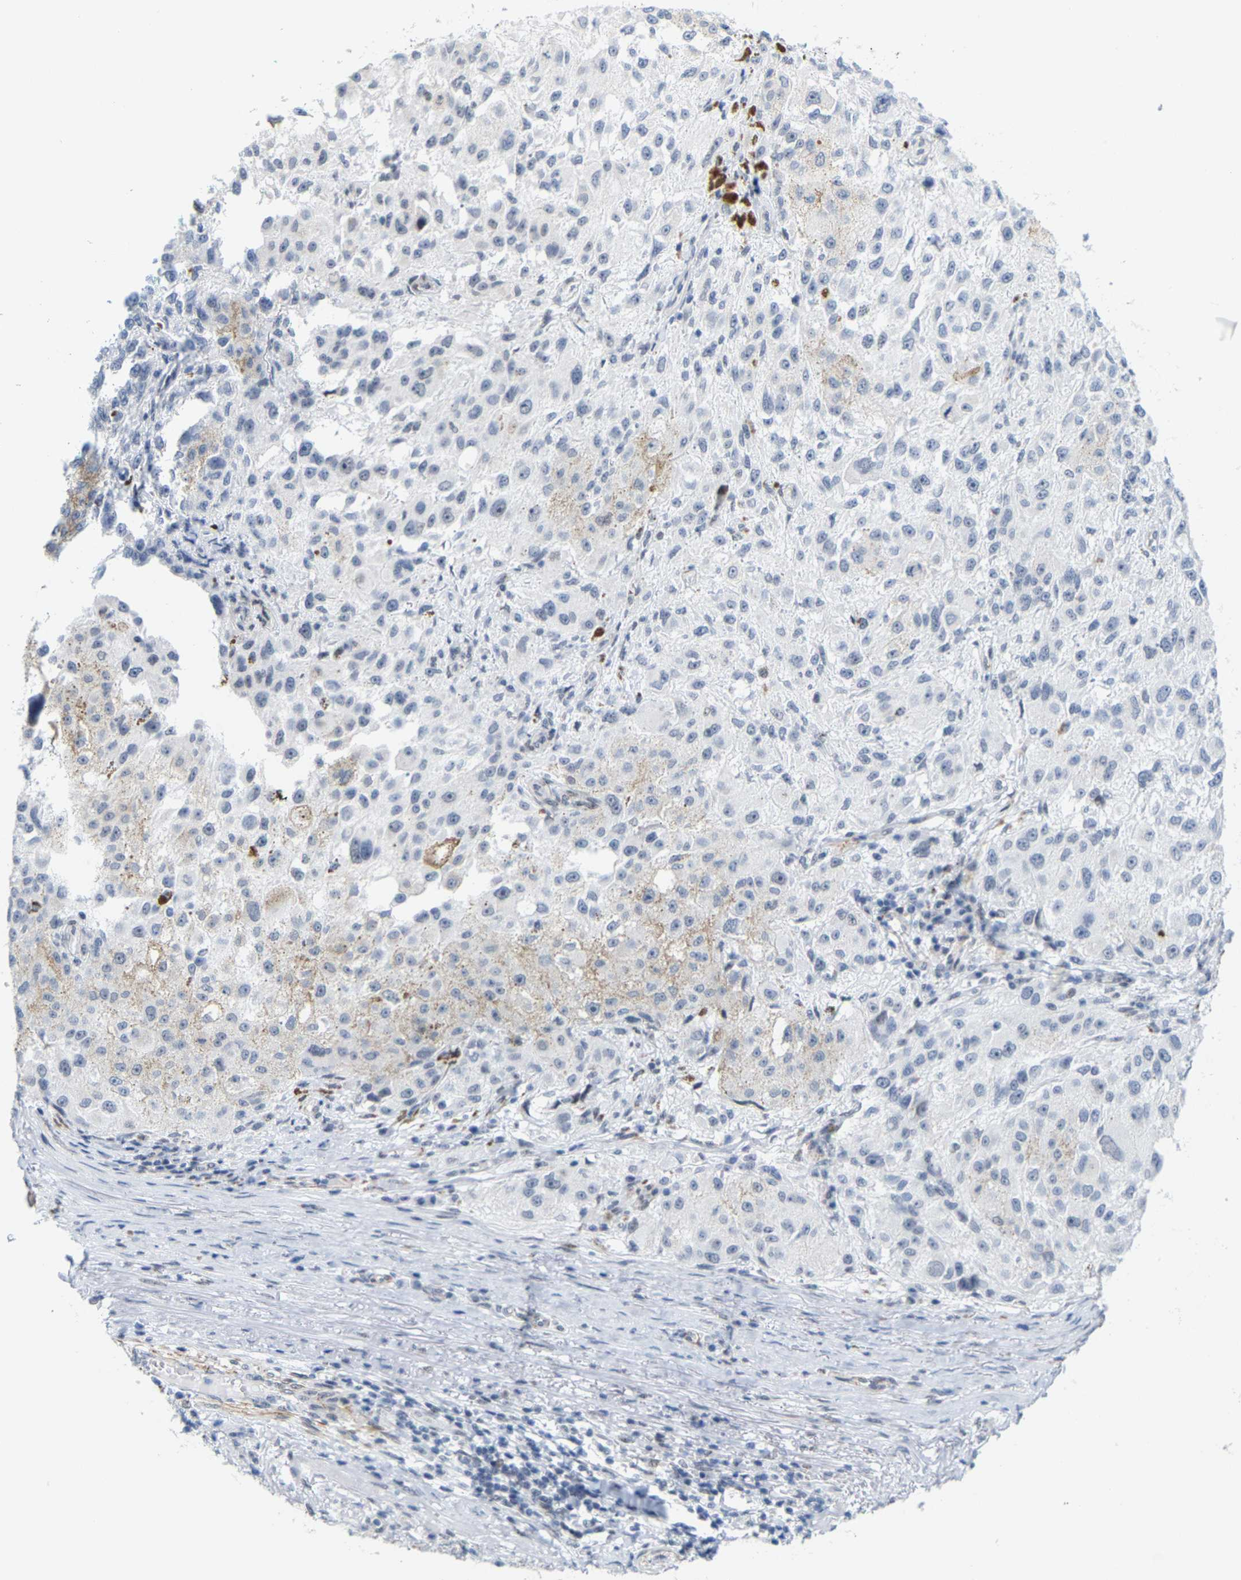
{"staining": {"intensity": "negative", "quantity": "none", "location": "none"}, "tissue": "melanoma", "cell_type": "Tumor cells", "image_type": "cancer", "snomed": [{"axis": "morphology", "description": "Necrosis, NOS"}, {"axis": "morphology", "description": "Malignant melanoma, NOS"}, {"axis": "topography", "description": "Skin"}], "caption": "Melanoma was stained to show a protein in brown. There is no significant expression in tumor cells.", "gene": "FAM180A", "patient": {"sex": "female", "age": 87}}